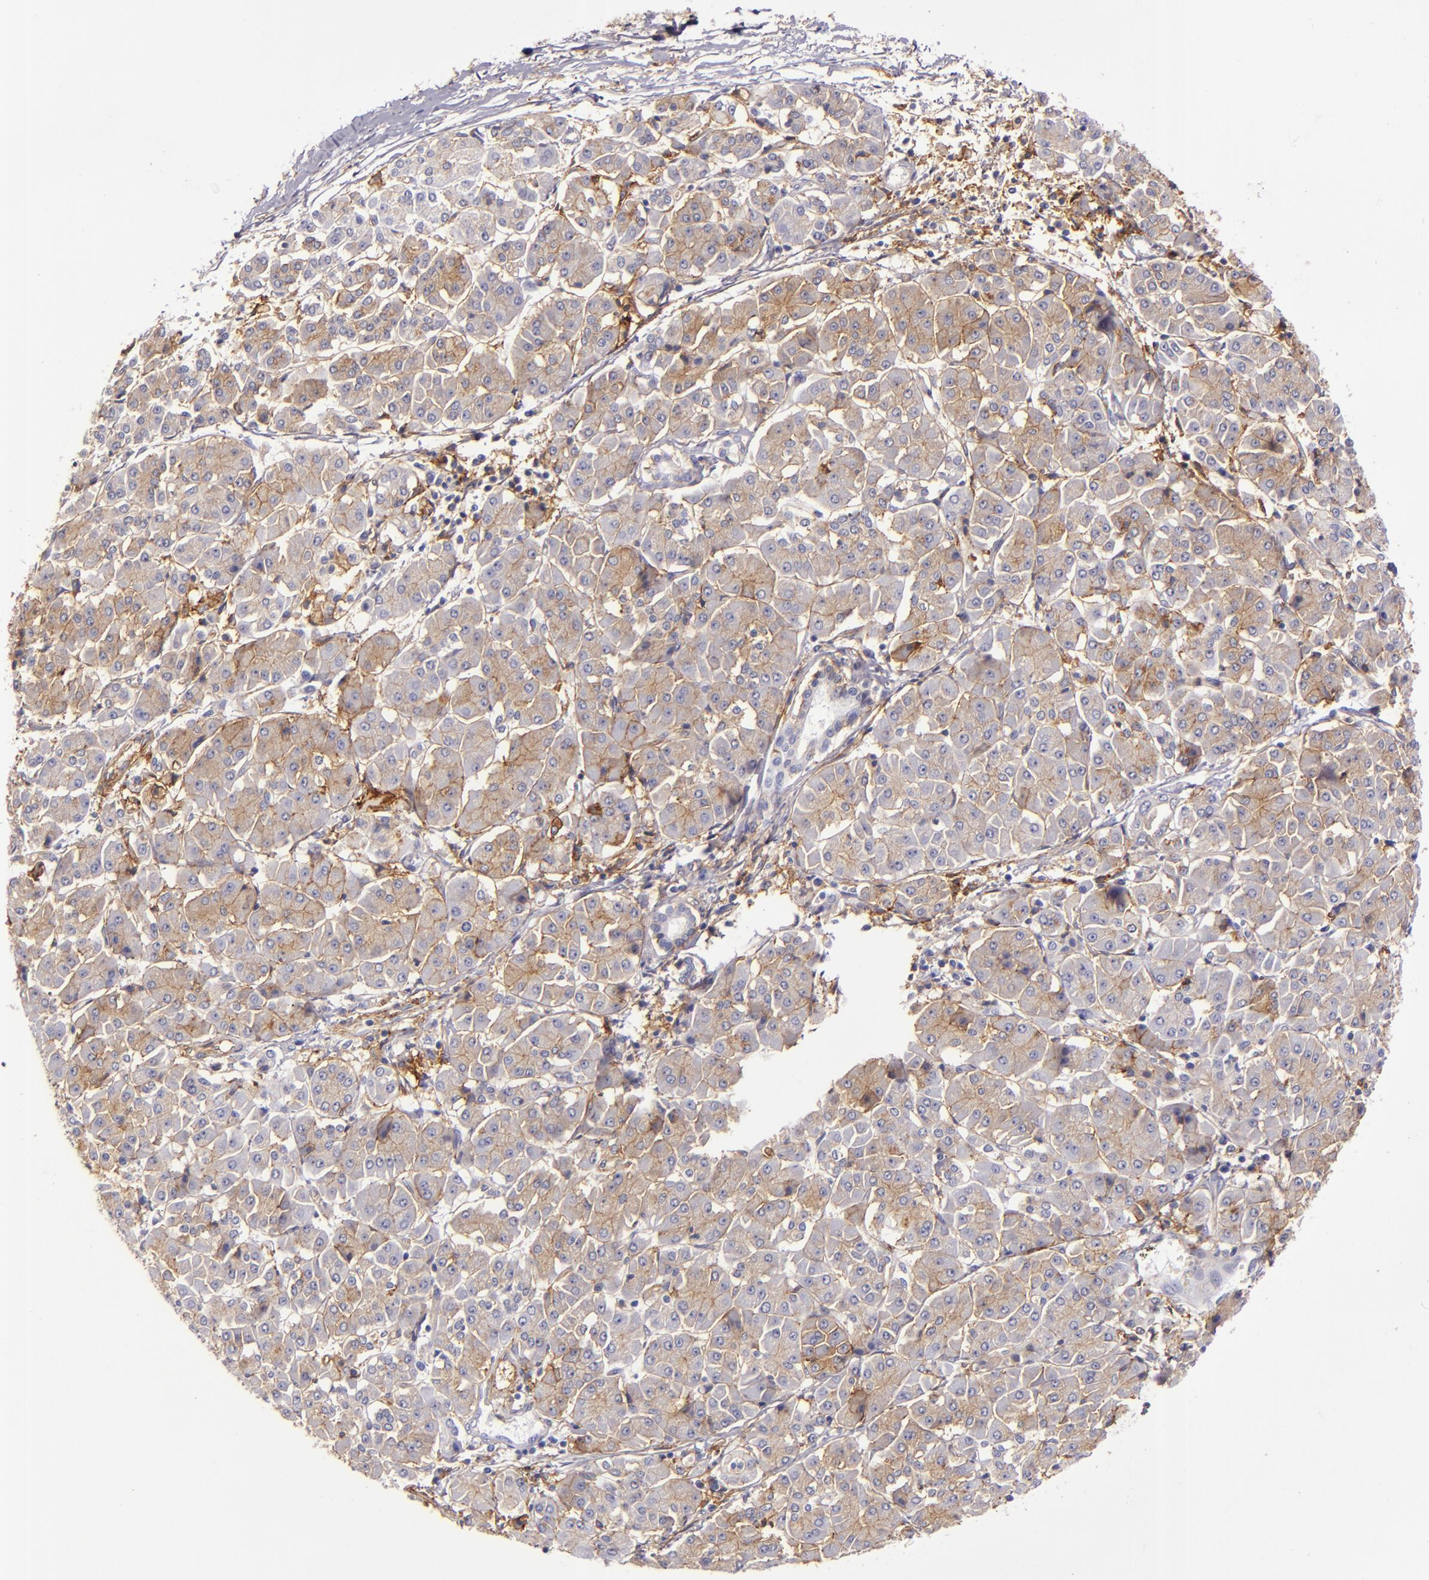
{"staining": {"intensity": "weak", "quantity": ">75%", "location": "cytoplasmic/membranous"}, "tissue": "pancreatic cancer", "cell_type": "Tumor cells", "image_type": "cancer", "snomed": [{"axis": "morphology", "description": "Adenocarcinoma, NOS"}, {"axis": "topography", "description": "Pancreas"}], "caption": "Protein expression analysis of human pancreatic adenocarcinoma reveals weak cytoplasmic/membranous staining in approximately >75% of tumor cells.", "gene": "CD9", "patient": {"sex": "female", "age": 57}}